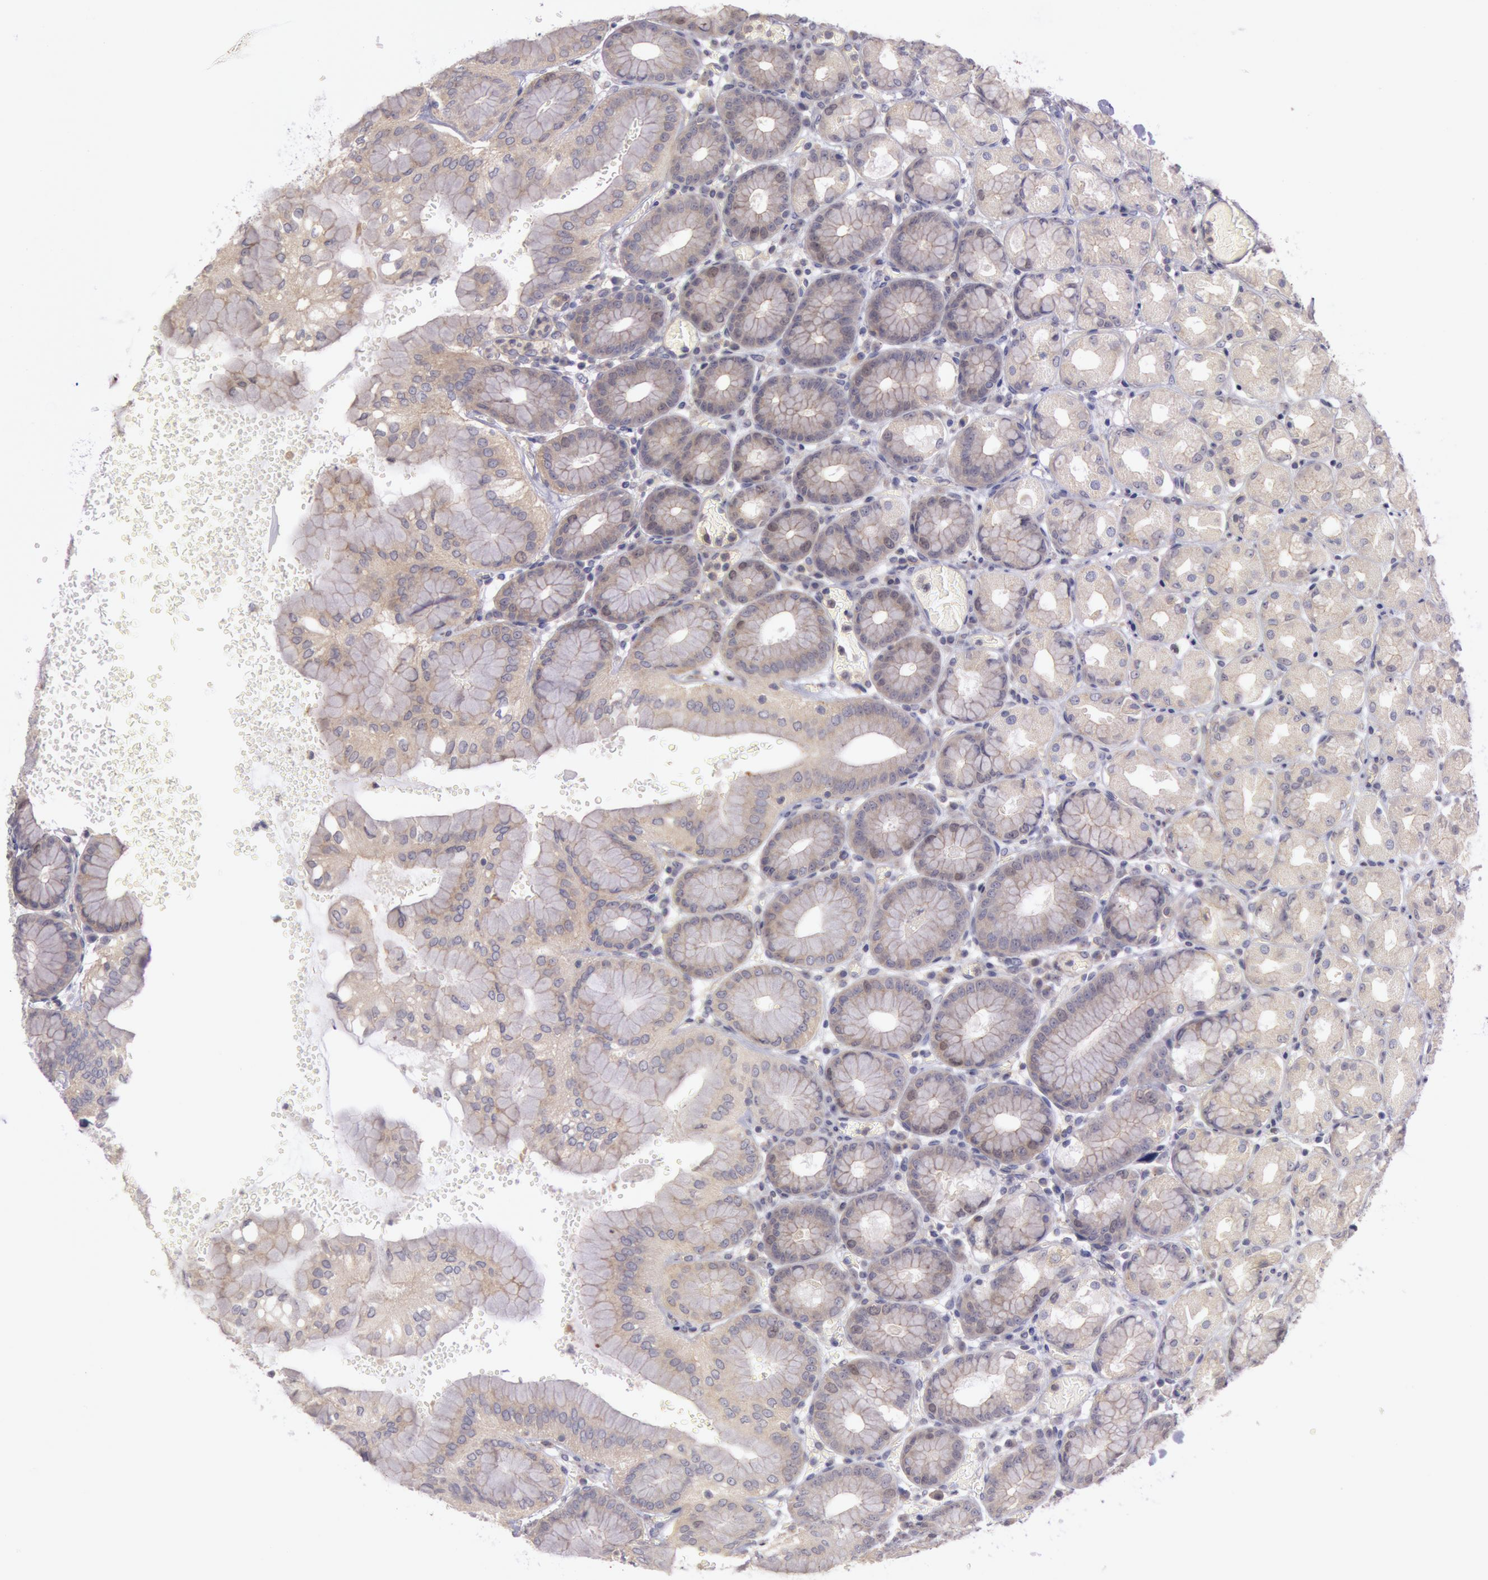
{"staining": {"intensity": "negative", "quantity": "none", "location": "none"}, "tissue": "stomach", "cell_type": "Glandular cells", "image_type": "normal", "snomed": [{"axis": "morphology", "description": "Normal tissue, NOS"}, {"axis": "topography", "description": "Stomach, upper"}, {"axis": "topography", "description": "Stomach"}], "caption": "A histopathology image of stomach stained for a protein demonstrates no brown staining in glandular cells. (IHC, brightfield microscopy, high magnification).", "gene": "AMOTL1", "patient": {"sex": "male", "age": 76}}